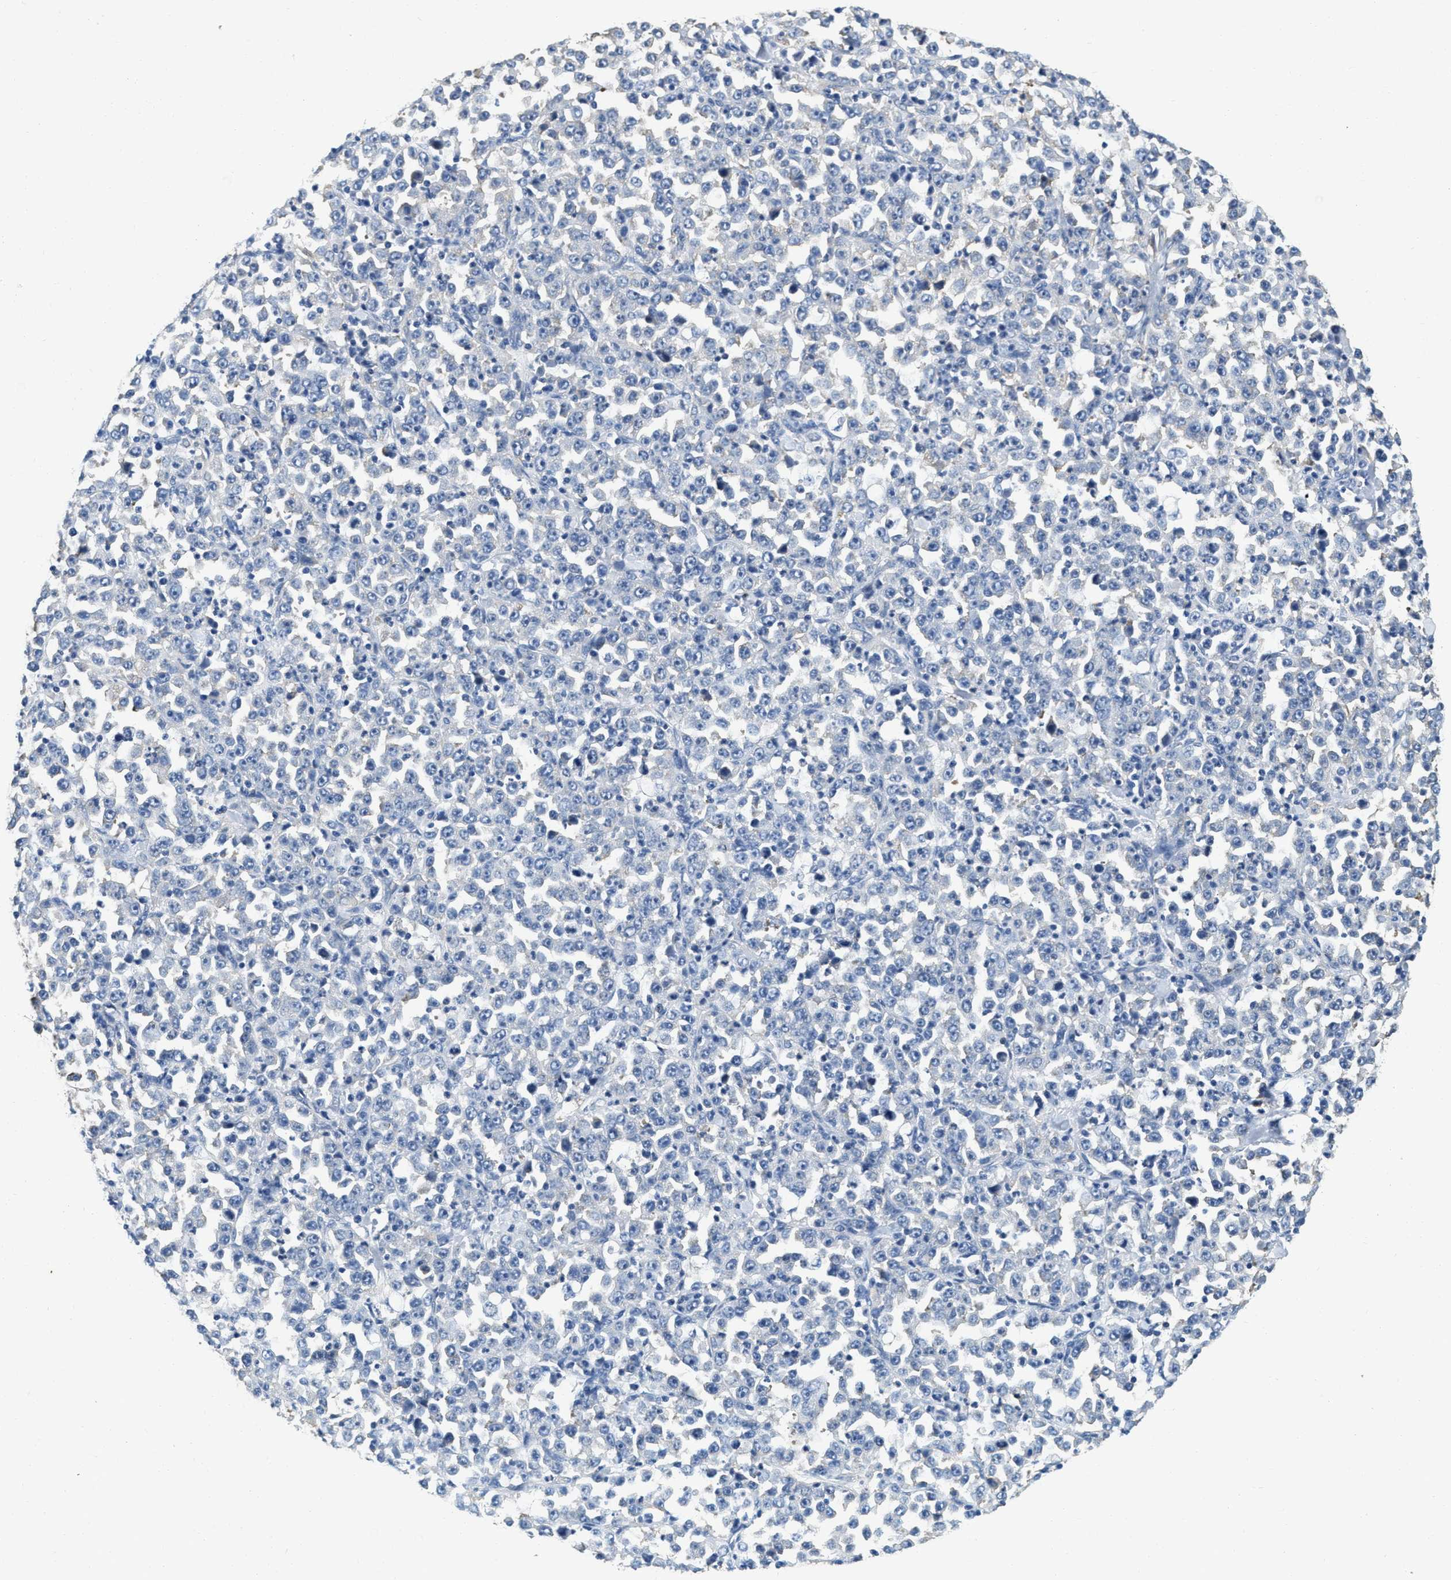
{"staining": {"intensity": "negative", "quantity": "none", "location": "none"}, "tissue": "stomach cancer", "cell_type": "Tumor cells", "image_type": "cancer", "snomed": [{"axis": "morphology", "description": "Normal tissue, NOS"}, {"axis": "morphology", "description": "Adenocarcinoma, NOS"}, {"axis": "topography", "description": "Stomach, upper"}, {"axis": "topography", "description": "Stomach"}], "caption": "Immunohistochemistry (IHC) histopathology image of neoplastic tissue: stomach cancer (adenocarcinoma) stained with DAB (3,3'-diaminobenzidine) shows no significant protein positivity in tumor cells.", "gene": "EIF2AK2", "patient": {"sex": "male", "age": 59}}